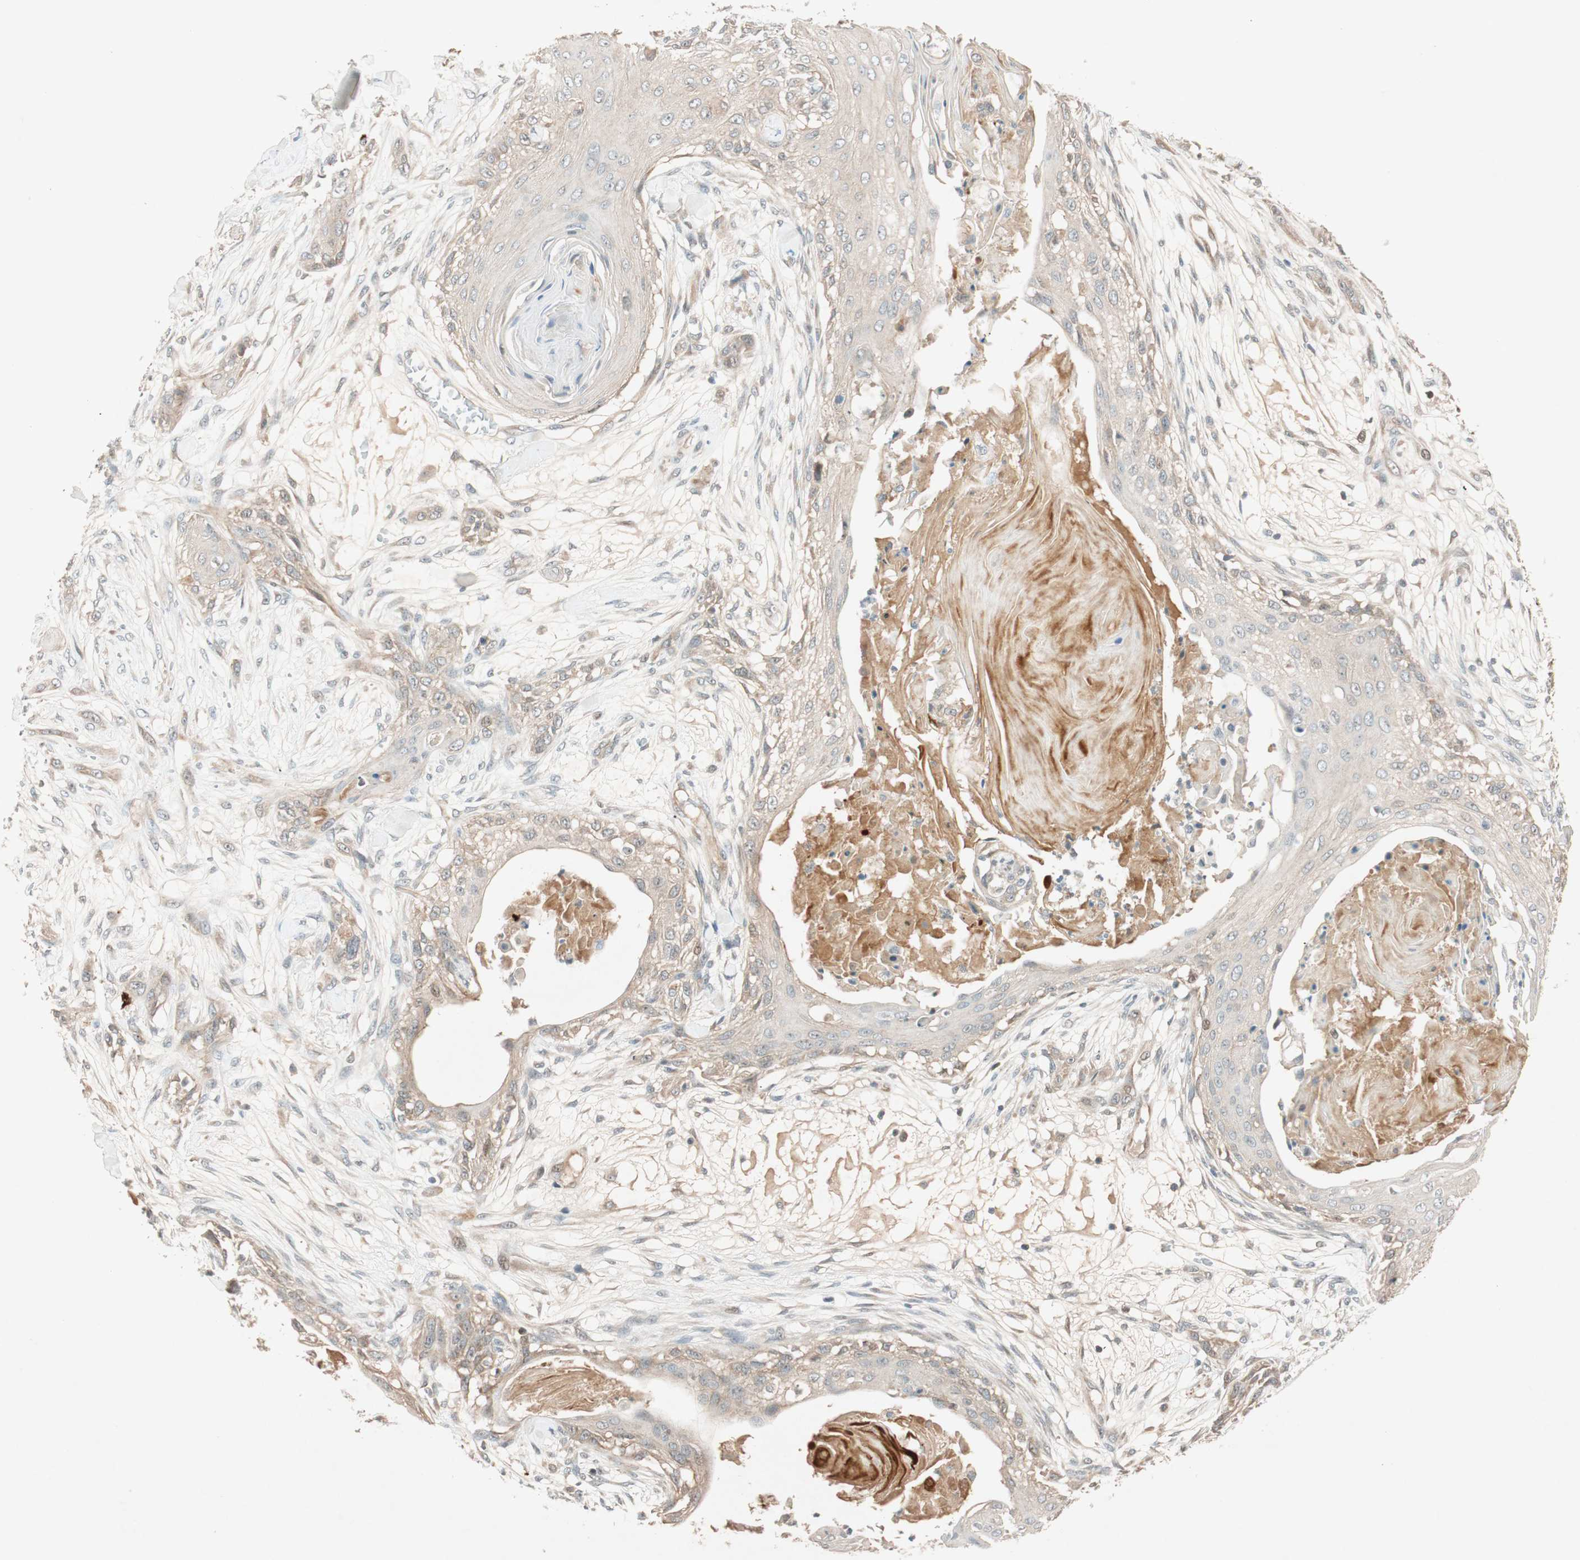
{"staining": {"intensity": "weak", "quantity": "25%-75%", "location": "cytoplasmic/membranous"}, "tissue": "skin cancer", "cell_type": "Tumor cells", "image_type": "cancer", "snomed": [{"axis": "morphology", "description": "Squamous cell carcinoma, NOS"}, {"axis": "topography", "description": "Skin"}], "caption": "A histopathology image showing weak cytoplasmic/membranous positivity in about 25%-75% of tumor cells in skin cancer, as visualized by brown immunohistochemical staining.", "gene": "EPHA6", "patient": {"sex": "female", "age": 59}}